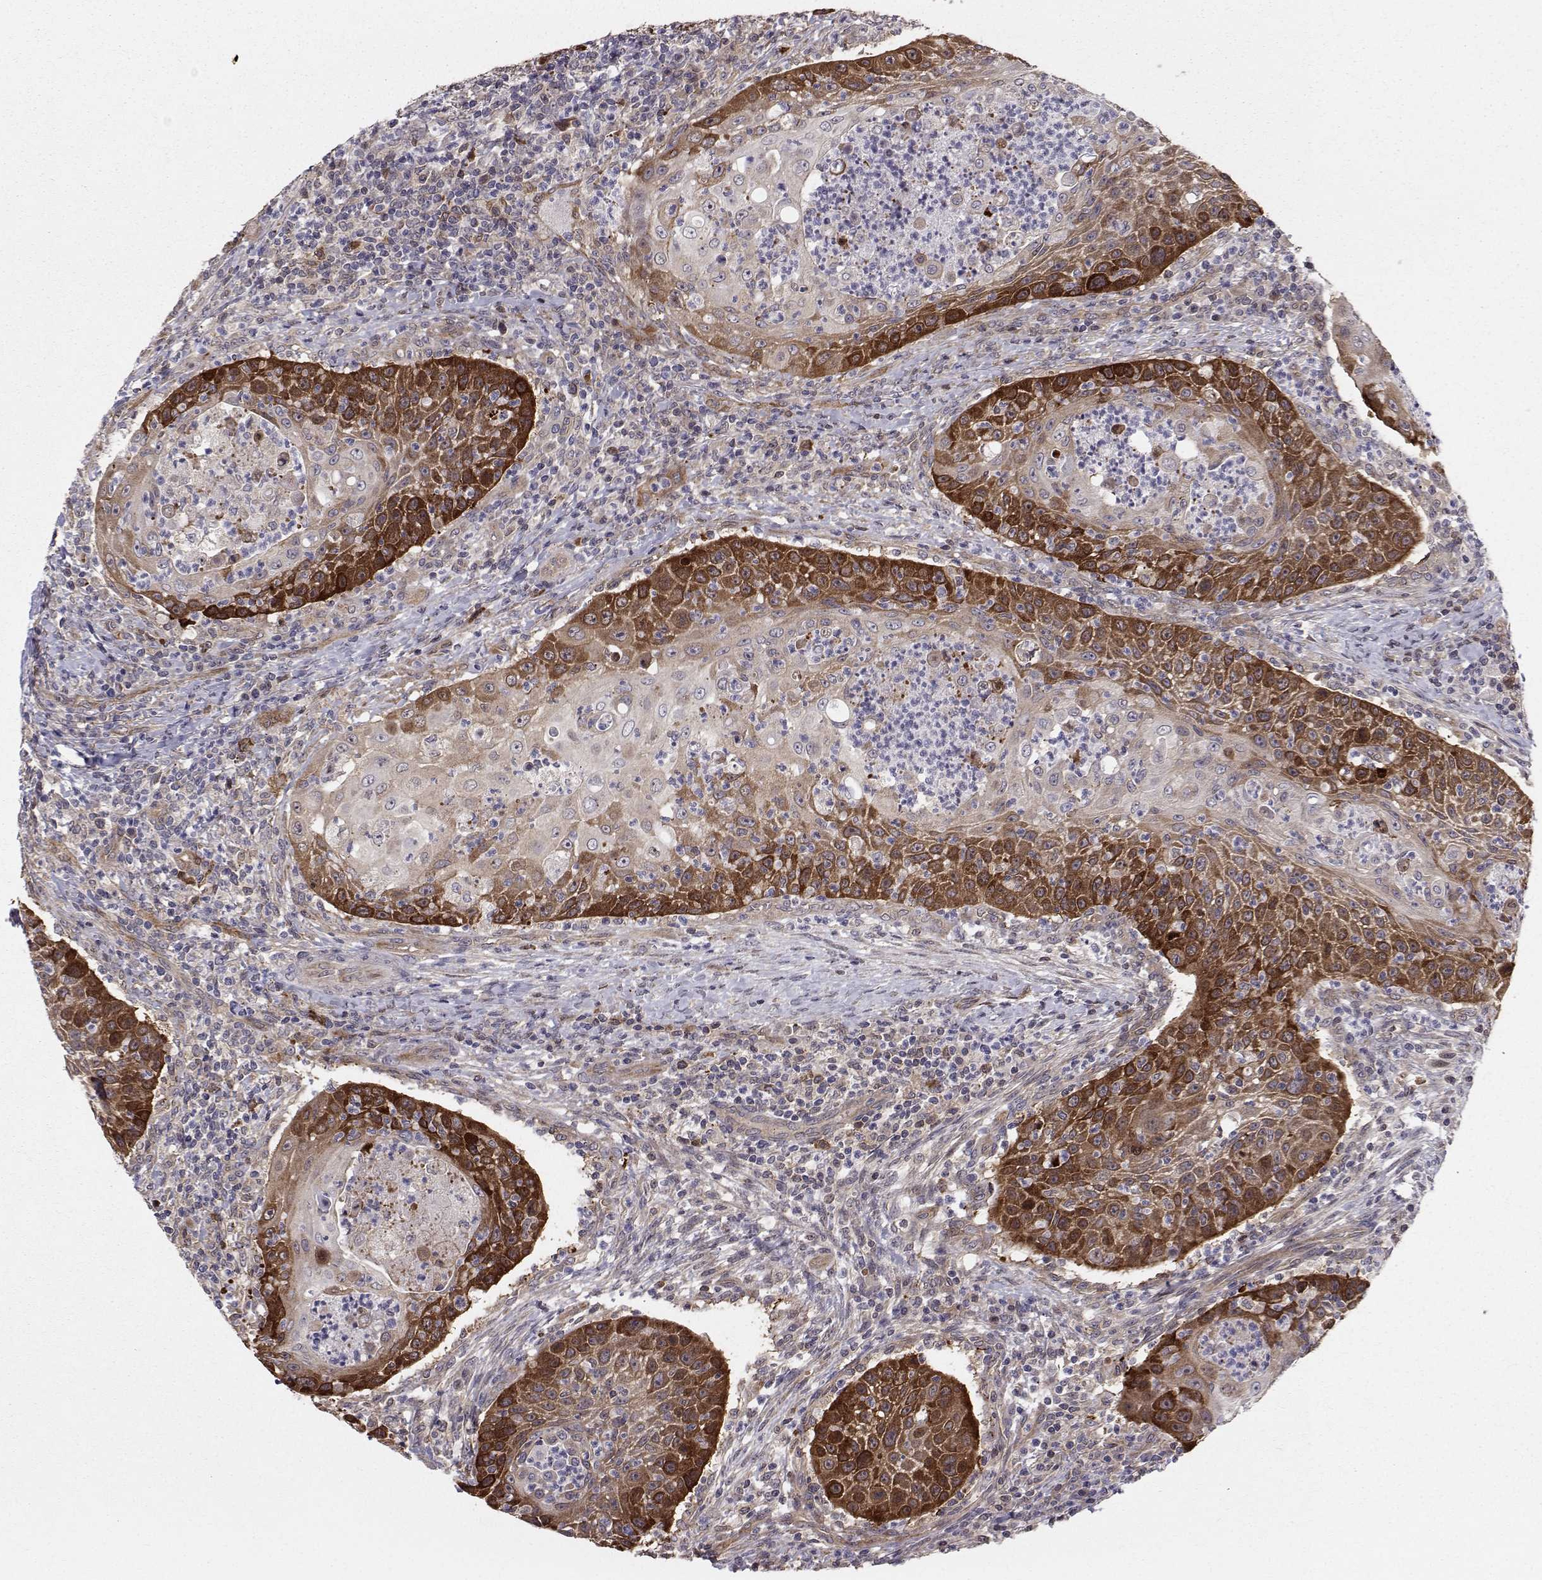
{"staining": {"intensity": "strong", "quantity": "25%-75%", "location": "cytoplasmic/membranous"}, "tissue": "head and neck cancer", "cell_type": "Tumor cells", "image_type": "cancer", "snomed": [{"axis": "morphology", "description": "Squamous cell carcinoma, NOS"}, {"axis": "topography", "description": "Head-Neck"}], "caption": "High-power microscopy captured an IHC photomicrograph of head and neck cancer (squamous cell carcinoma), revealing strong cytoplasmic/membranous staining in approximately 25%-75% of tumor cells.", "gene": "HSP90AB1", "patient": {"sex": "male", "age": 69}}